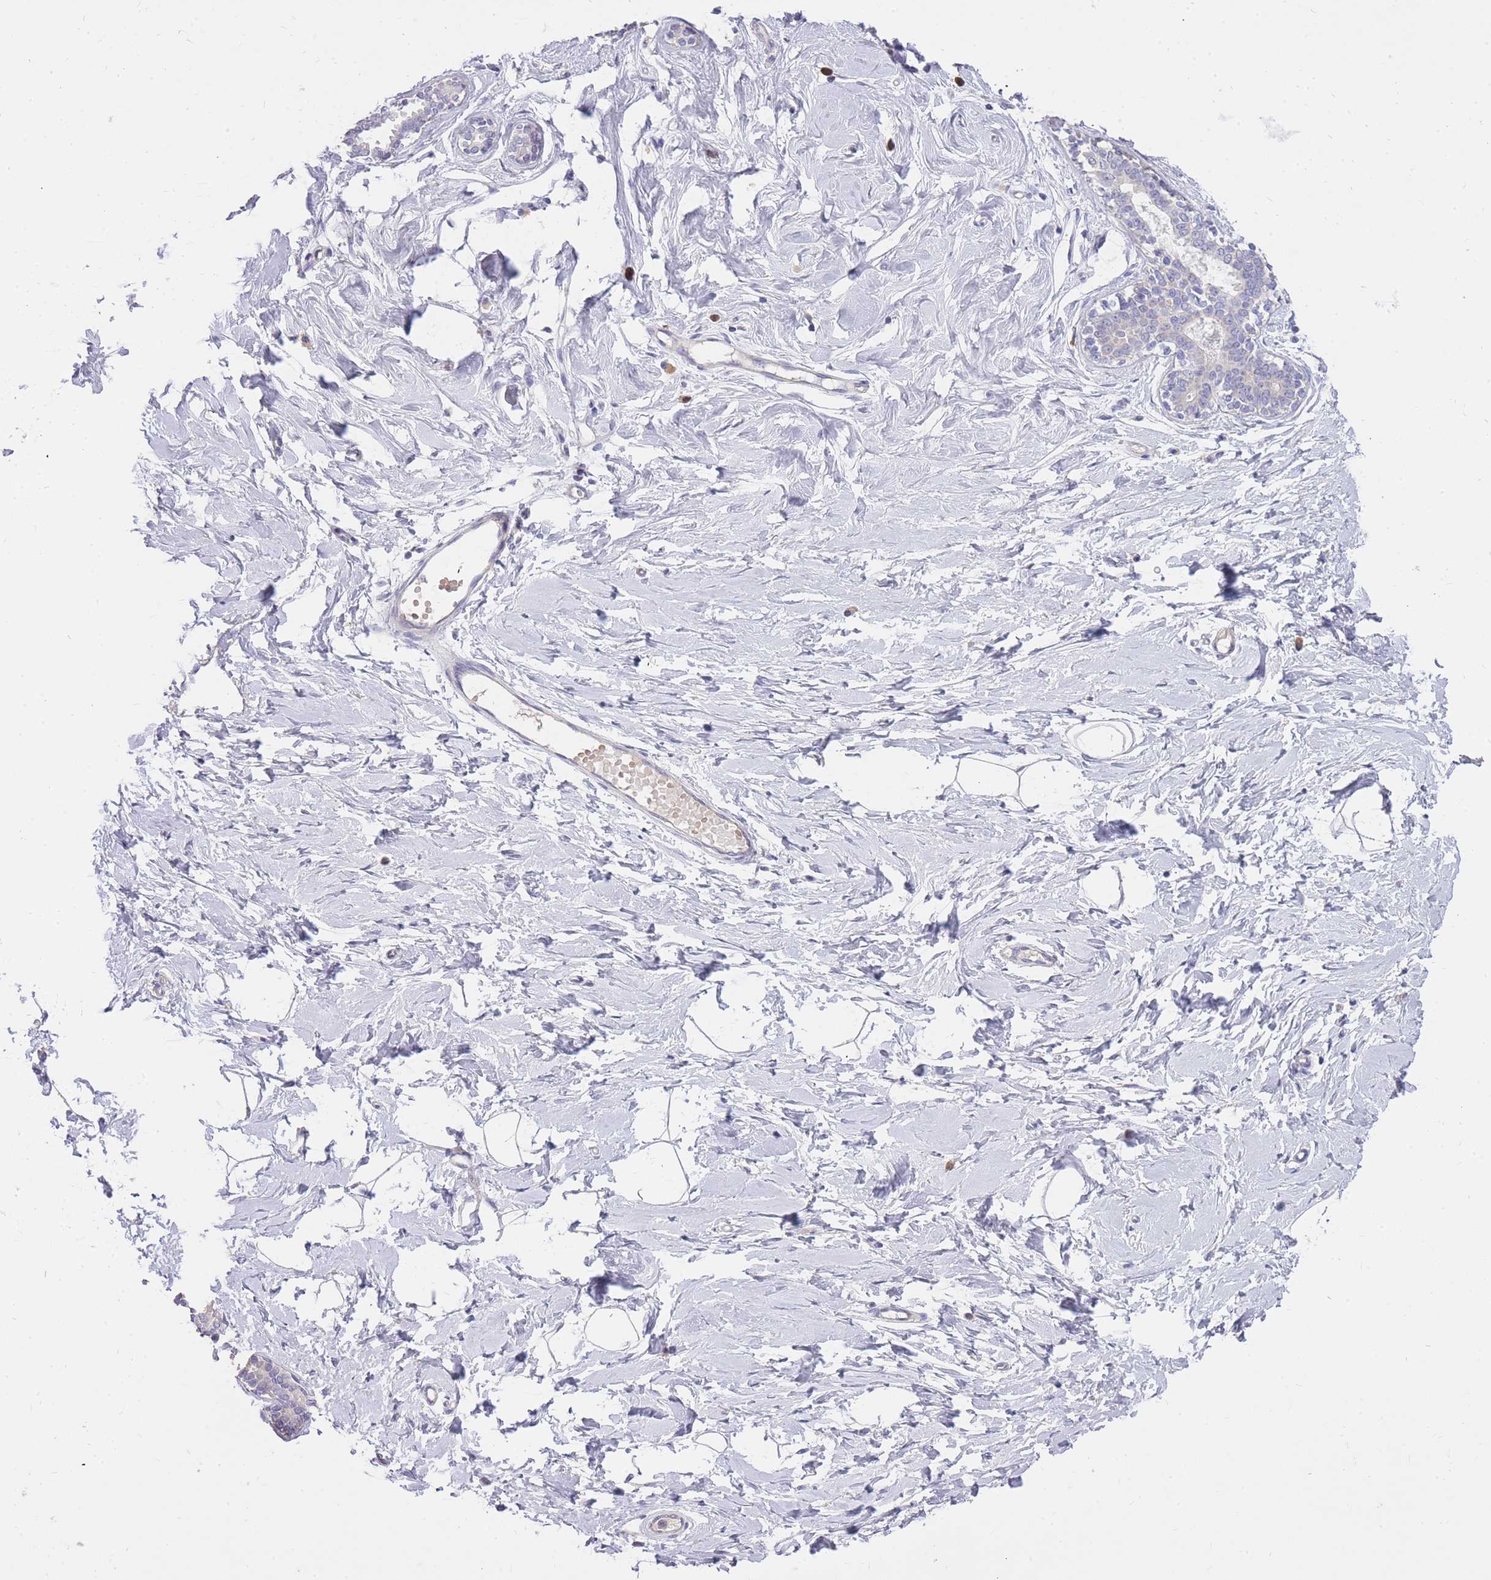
{"staining": {"intensity": "negative", "quantity": "none", "location": "none"}, "tissue": "breast", "cell_type": "Adipocytes", "image_type": "normal", "snomed": [{"axis": "morphology", "description": "Normal tissue, NOS"}, {"axis": "topography", "description": "Breast"}], "caption": "Immunohistochemical staining of benign breast shows no significant positivity in adipocytes. Brightfield microscopy of immunohistochemistry stained with DAB (brown) and hematoxylin (blue), captured at high magnification.", "gene": "FRG2B", "patient": {"sex": "female", "age": 23}}